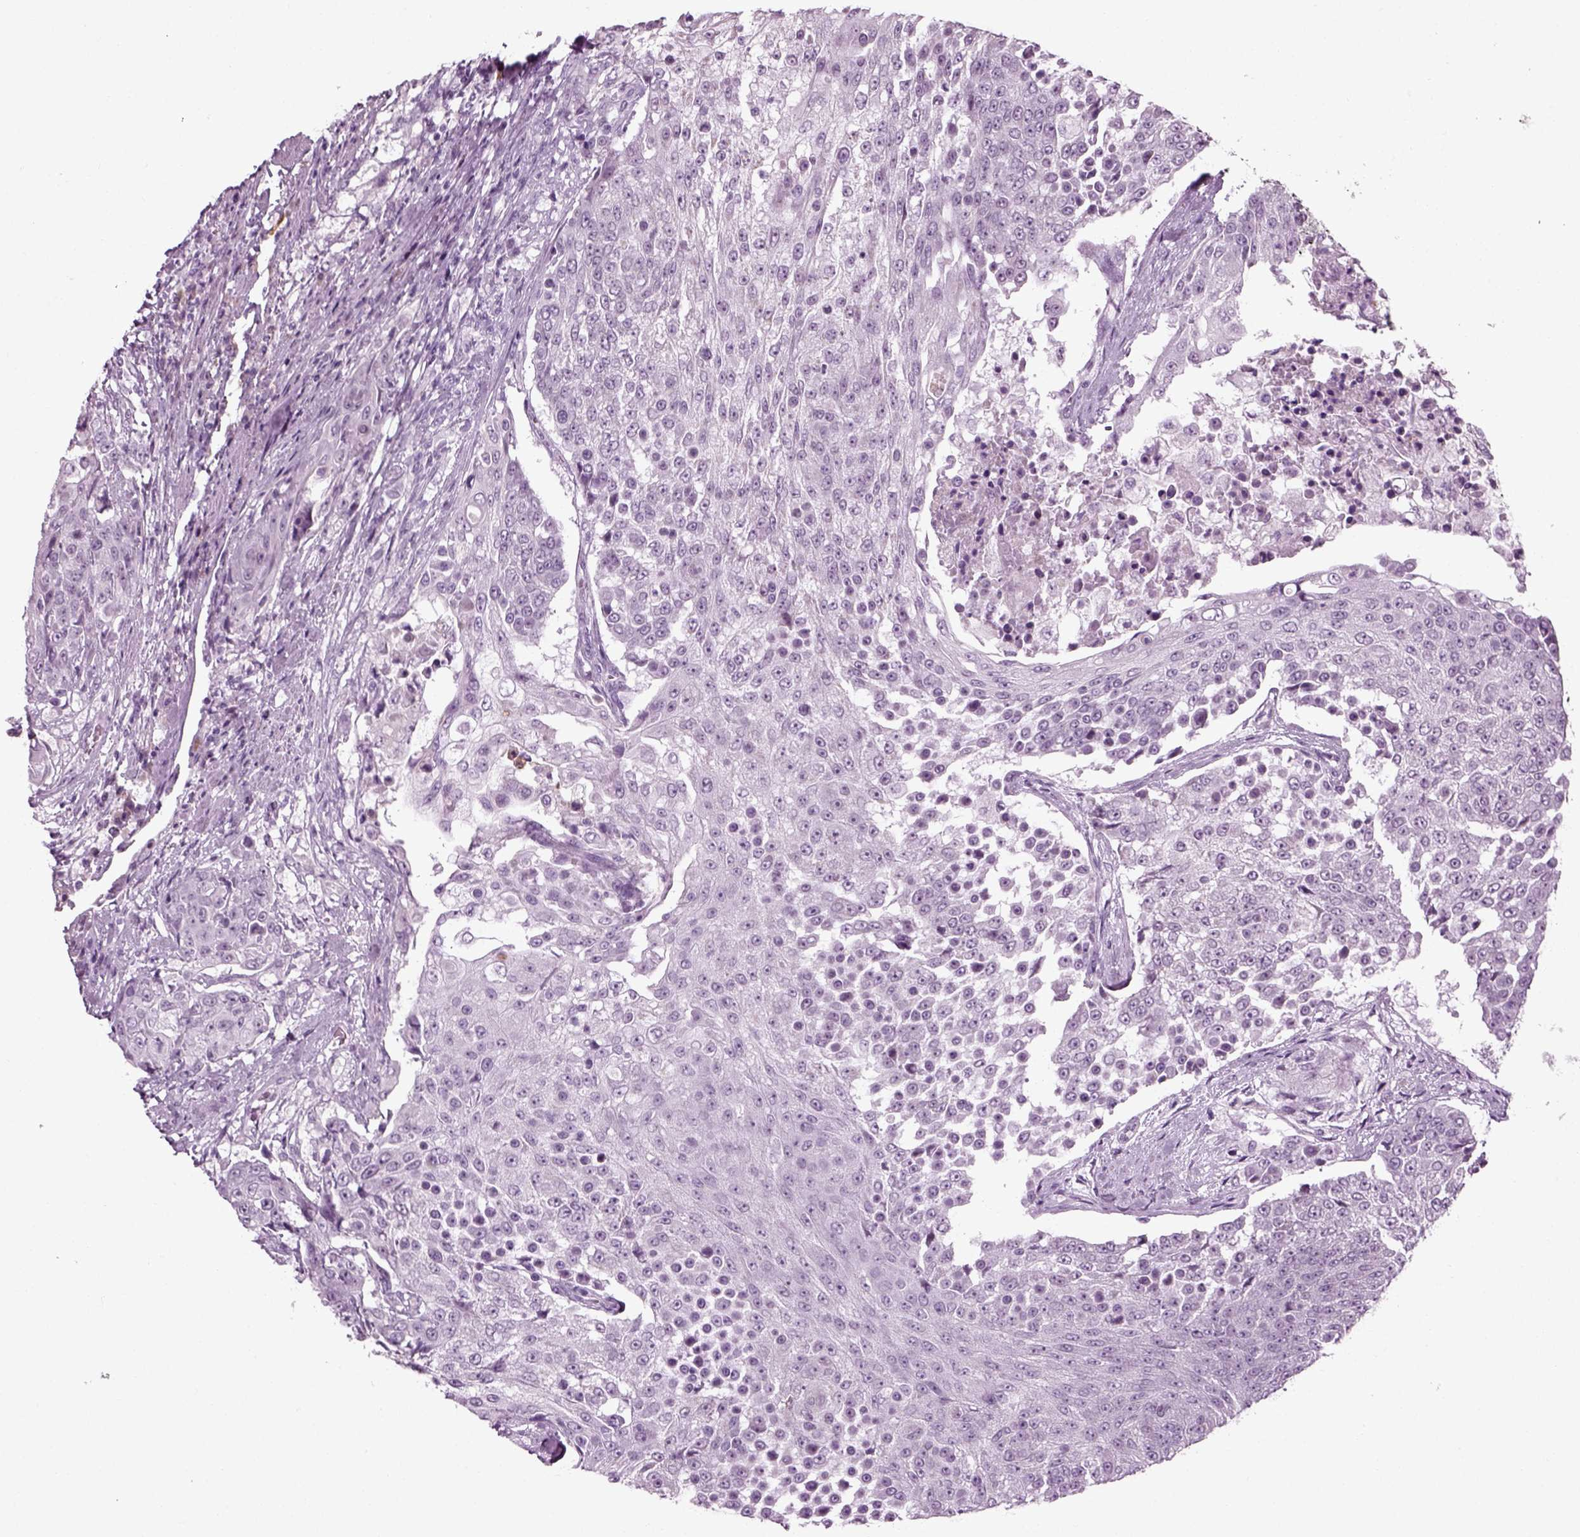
{"staining": {"intensity": "negative", "quantity": "none", "location": "none"}, "tissue": "urothelial cancer", "cell_type": "Tumor cells", "image_type": "cancer", "snomed": [{"axis": "morphology", "description": "Urothelial carcinoma, High grade"}, {"axis": "topography", "description": "Urinary bladder"}], "caption": "A micrograph of urothelial cancer stained for a protein exhibits no brown staining in tumor cells.", "gene": "PRLH", "patient": {"sex": "female", "age": 63}}